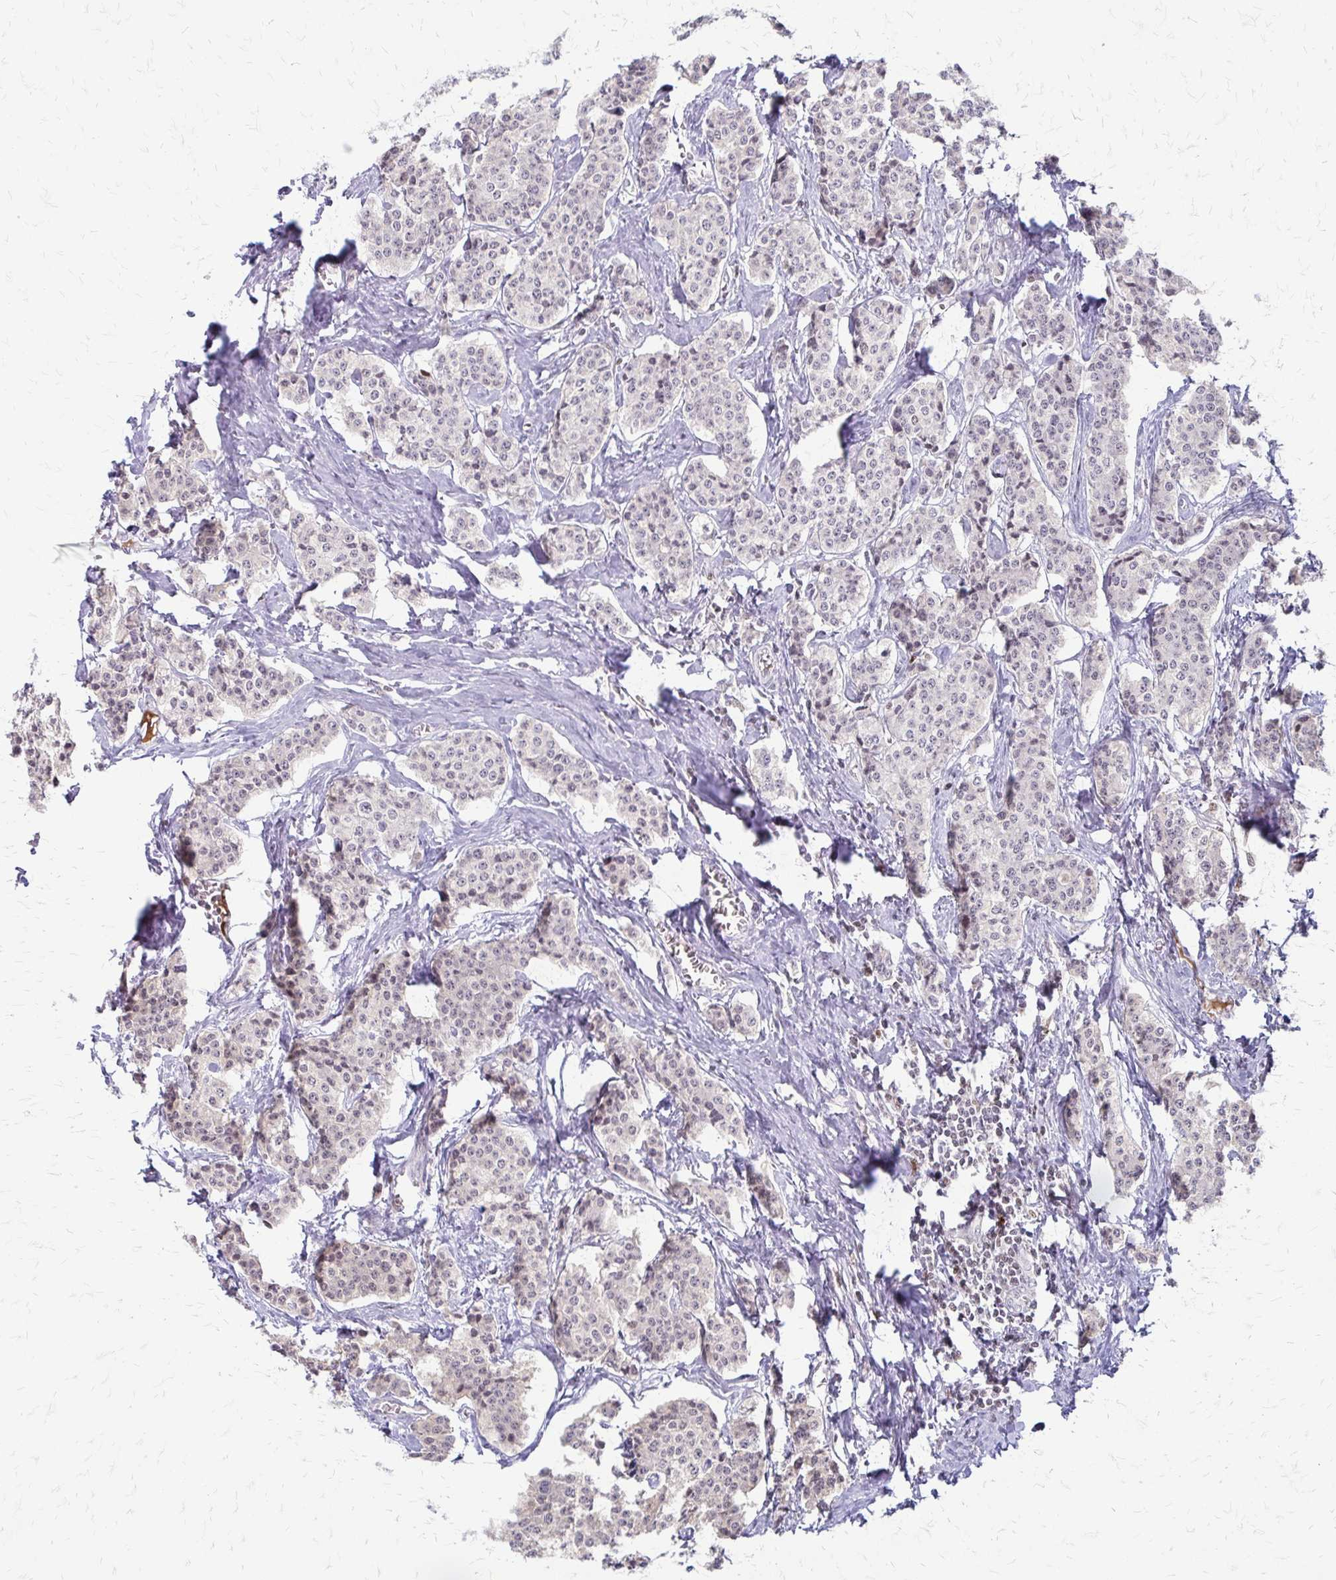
{"staining": {"intensity": "weak", "quantity": "<25%", "location": "nuclear"}, "tissue": "carcinoid", "cell_type": "Tumor cells", "image_type": "cancer", "snomed": [{"axis": "morphology", "description": "Carcinoid, malignant, NOS"}, {"axis": "topography", "description": "Small intestine"}], "caption": "There is no significant staining in tumor cells of carcinoid.", "gene": "EED", "patient": {"sex": "female", "age": 64}}